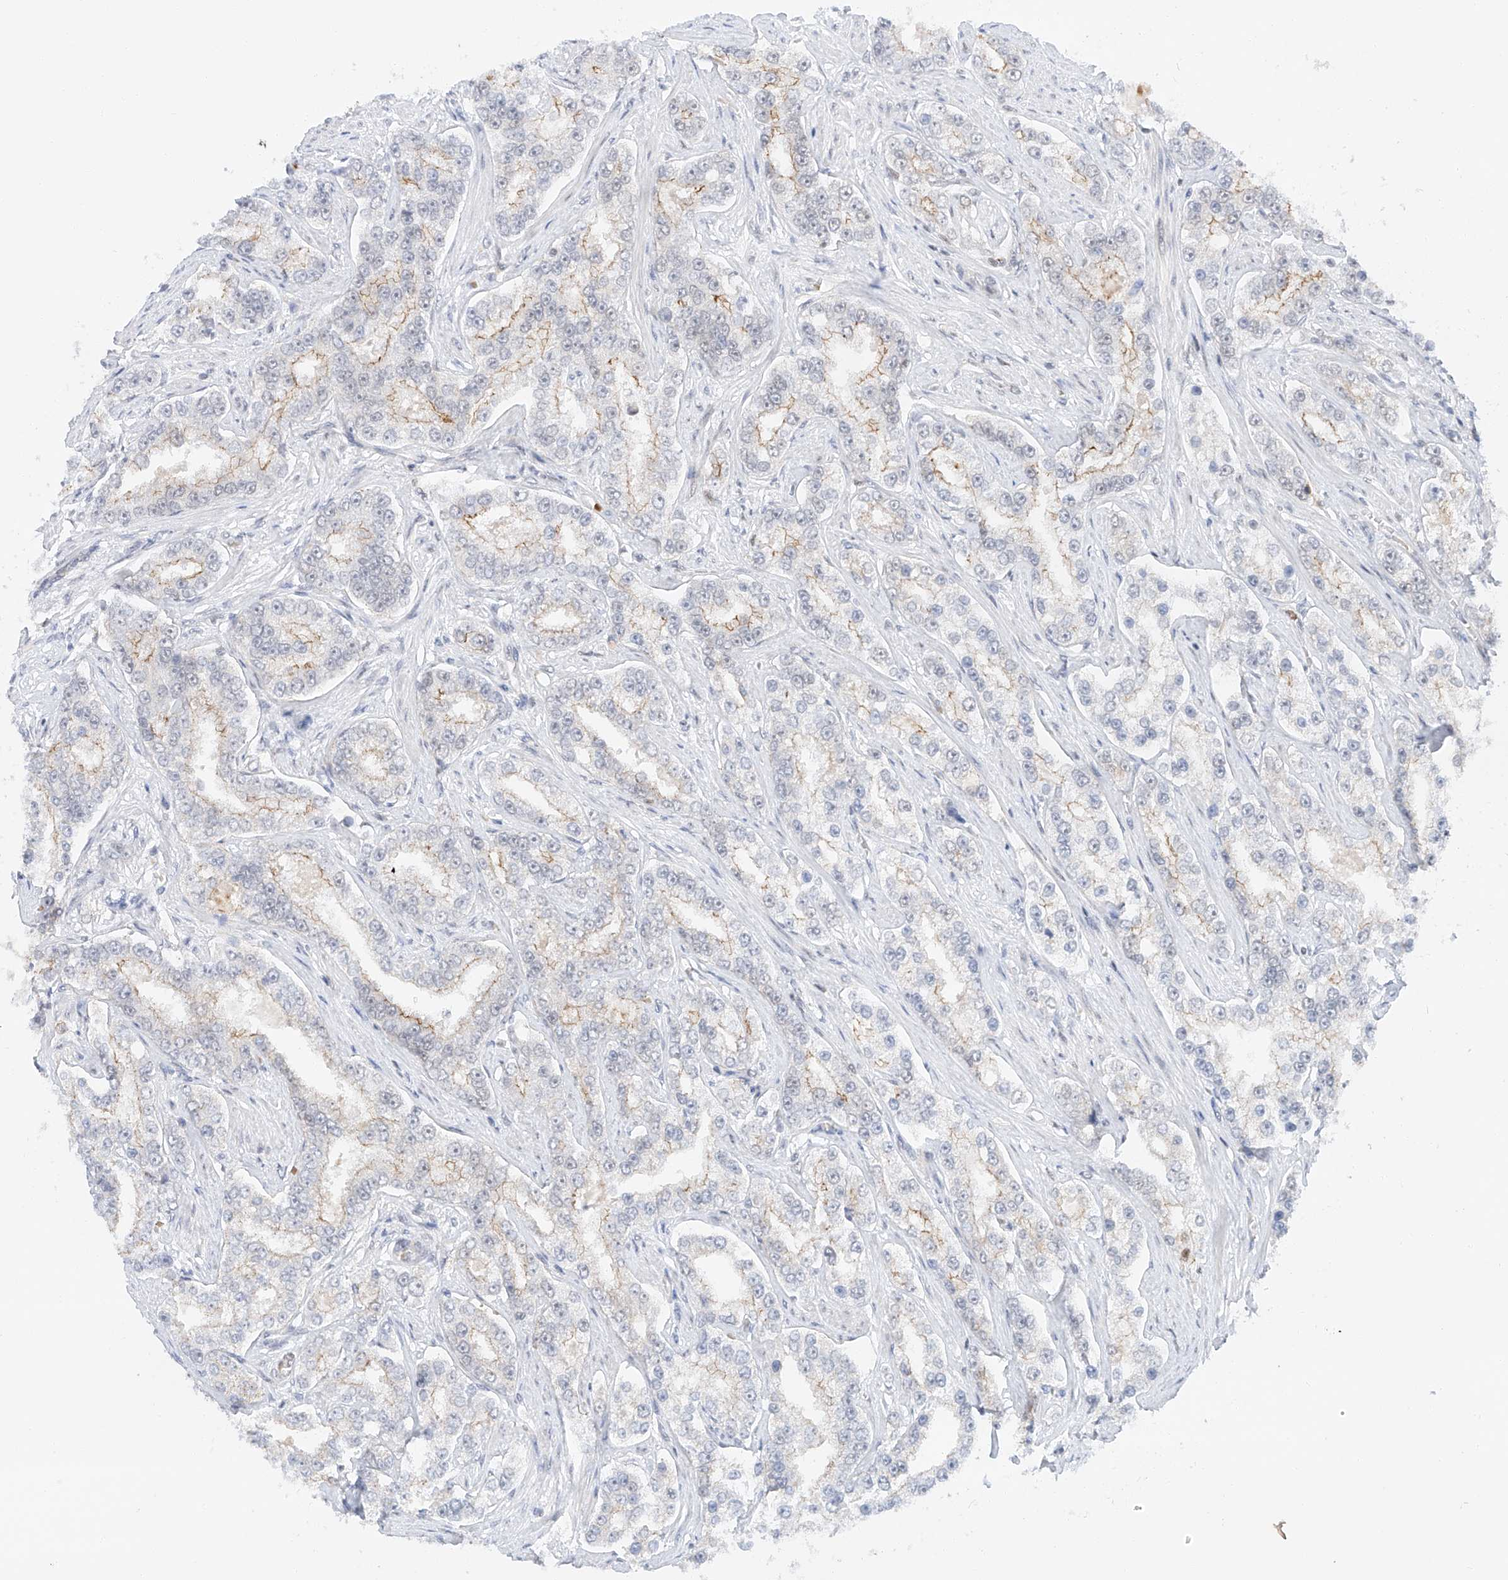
{"staining": {"intensity": "moderate", "quantity": "<25%", "location": "cytoplasmic/membranous"}, "tissue": "prostate cancer", "cell_type": "Tumor cells", "image_type": "cancer", "snomed": [{"axis": "morphology", "description": "Normal tissue, NOS"}, {"axis": "morphology", "description": "Adenocarcinoma, High grade"}, {"axis": "topography", "description": "Prostate"}], "caption": "Immunohistochemical staining of human high-grade adenocarcinoma (prostate) demonstrates low levels of moderate cytoplasmic/membranous protein staining in about <25% of tumor cells.", "gene": "POGK", "patient": {"sex": "male", "age": 83}}